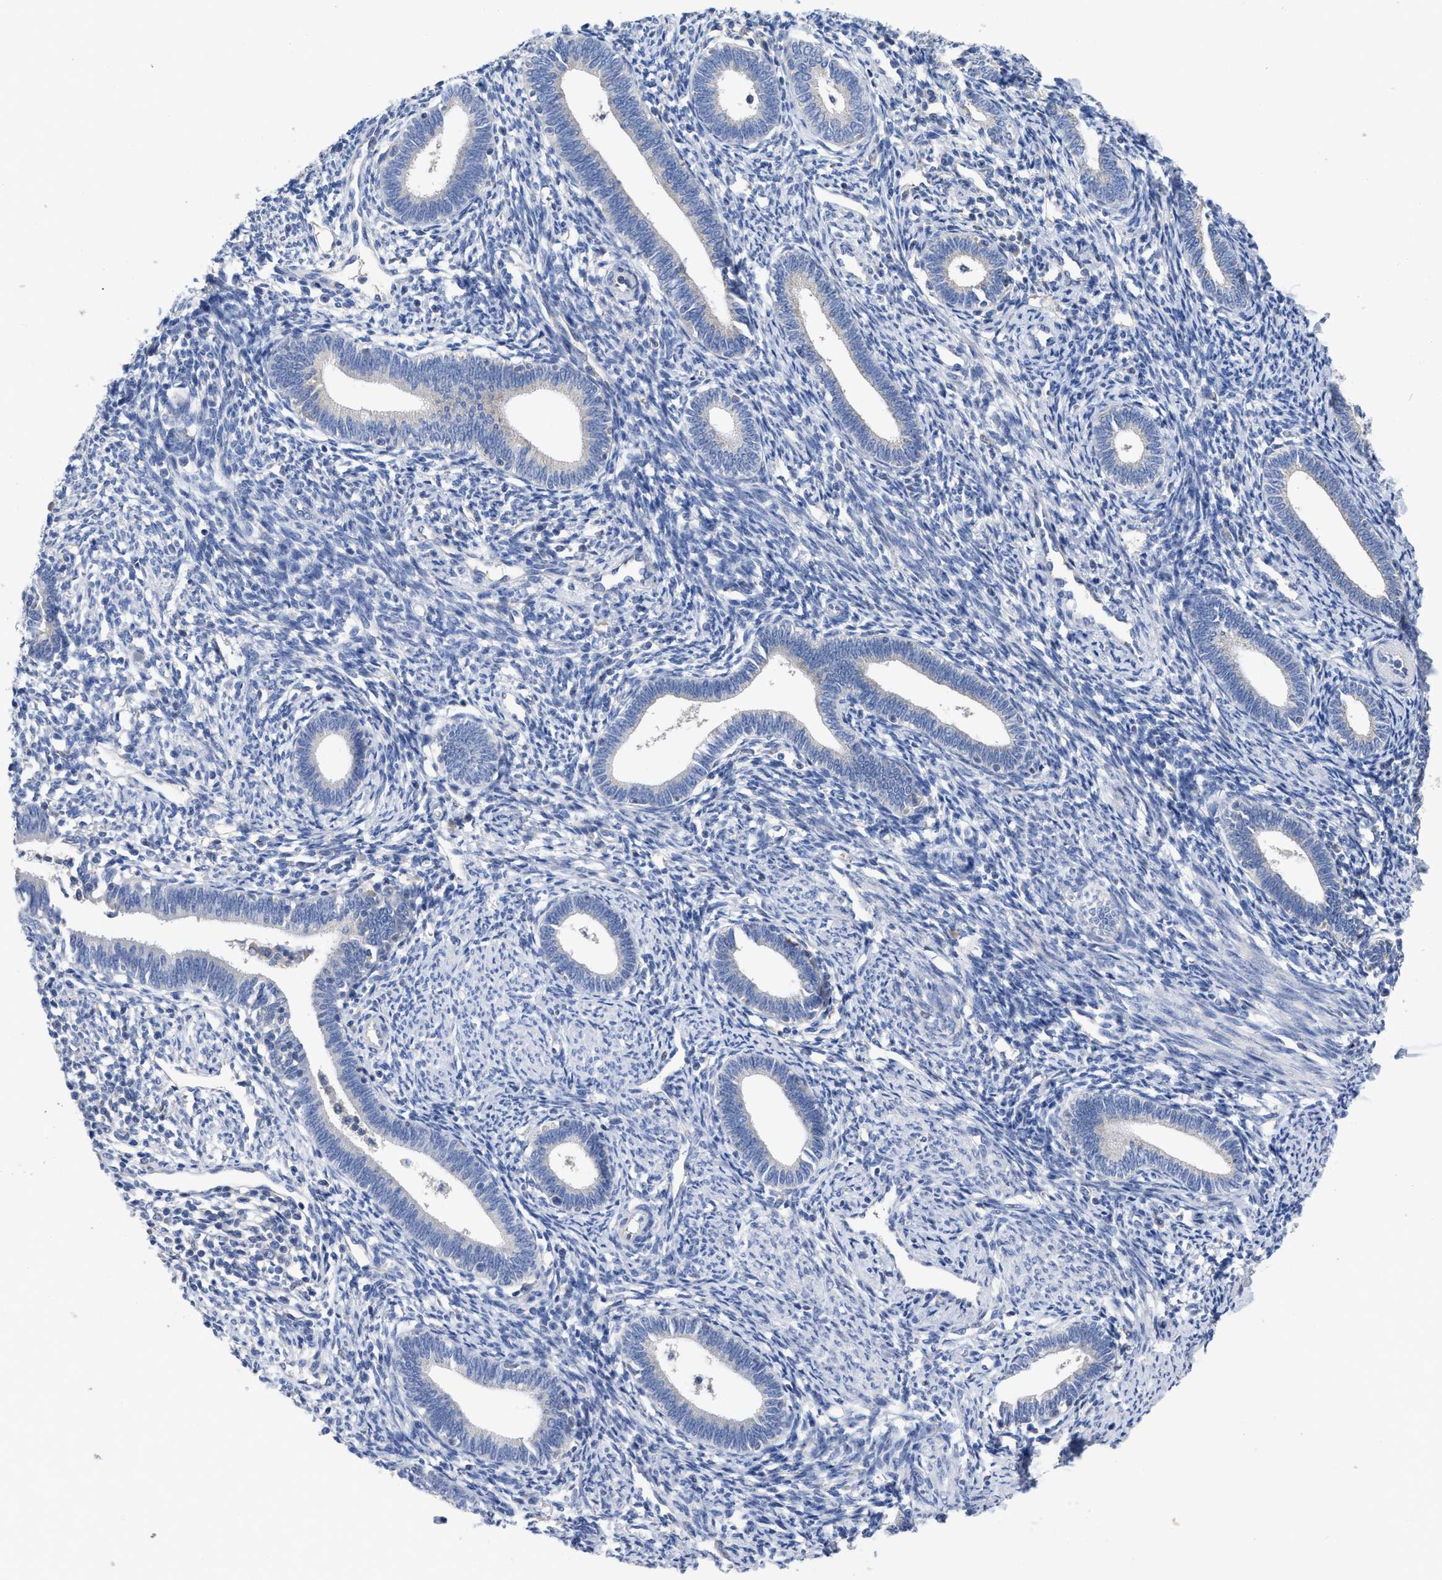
{"staining": {"intensity": "weak", "quantity": "<25%", "location": "cytoplasmic/membranous"}, "tissue": "endometrium", "cell_type": "Cells in endometrial stroma", "image_type": "normal", "snomed": [{"axis": "morphology", "description": "Normal tissue, NOS"}, {"axis": "topography", "description": "Endometrium"}], "caption": "This is an immunohistochemistry histopathology image of normal endometrium. There is no expression in cells in endometrial stroma.", "gene": "RAP1GDS1", "patient": {"sex": "female", "age": 41}}